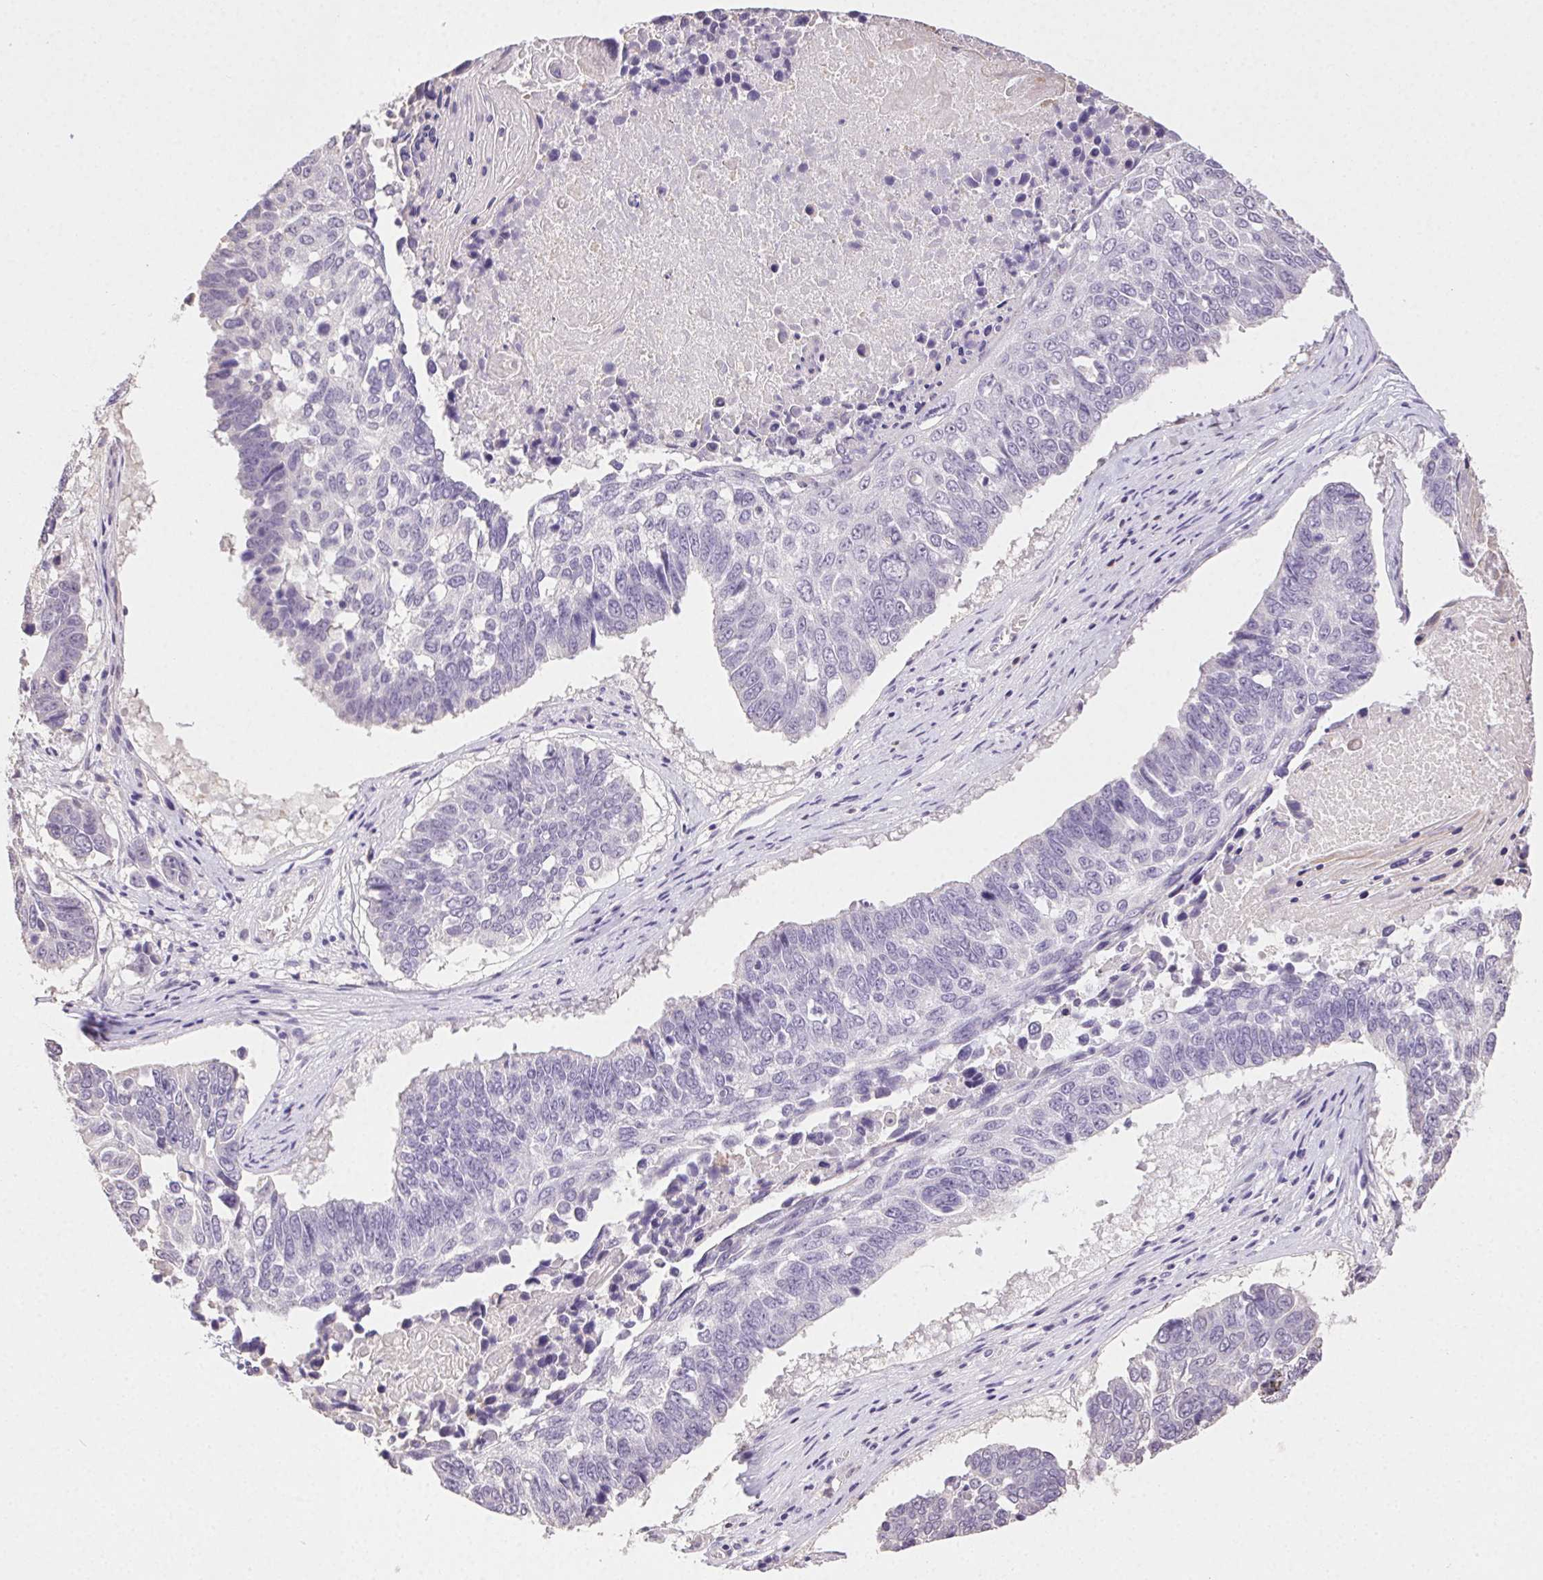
{"staining": {"intensity": "negative", "quantity": "none", "location": "none"}, "tissue": "lung cancer", "cell_type": "Tumor cells", "image_type": "cancer", "snomed": [{"axis": "morphology", "description": "Squamous cell carcinoma, NOS"}, {"axis": "topography", "description": "Lung"}], "caption": "High power microscopy histopathology image of an immunohistochemistry (IHC) histopathology image of lung cancer (squamous cell carcinoma), revealing no significant staining in tumor cells.", "gene": "SYCE2", "patient": {"sex": "male", "age": 73}}